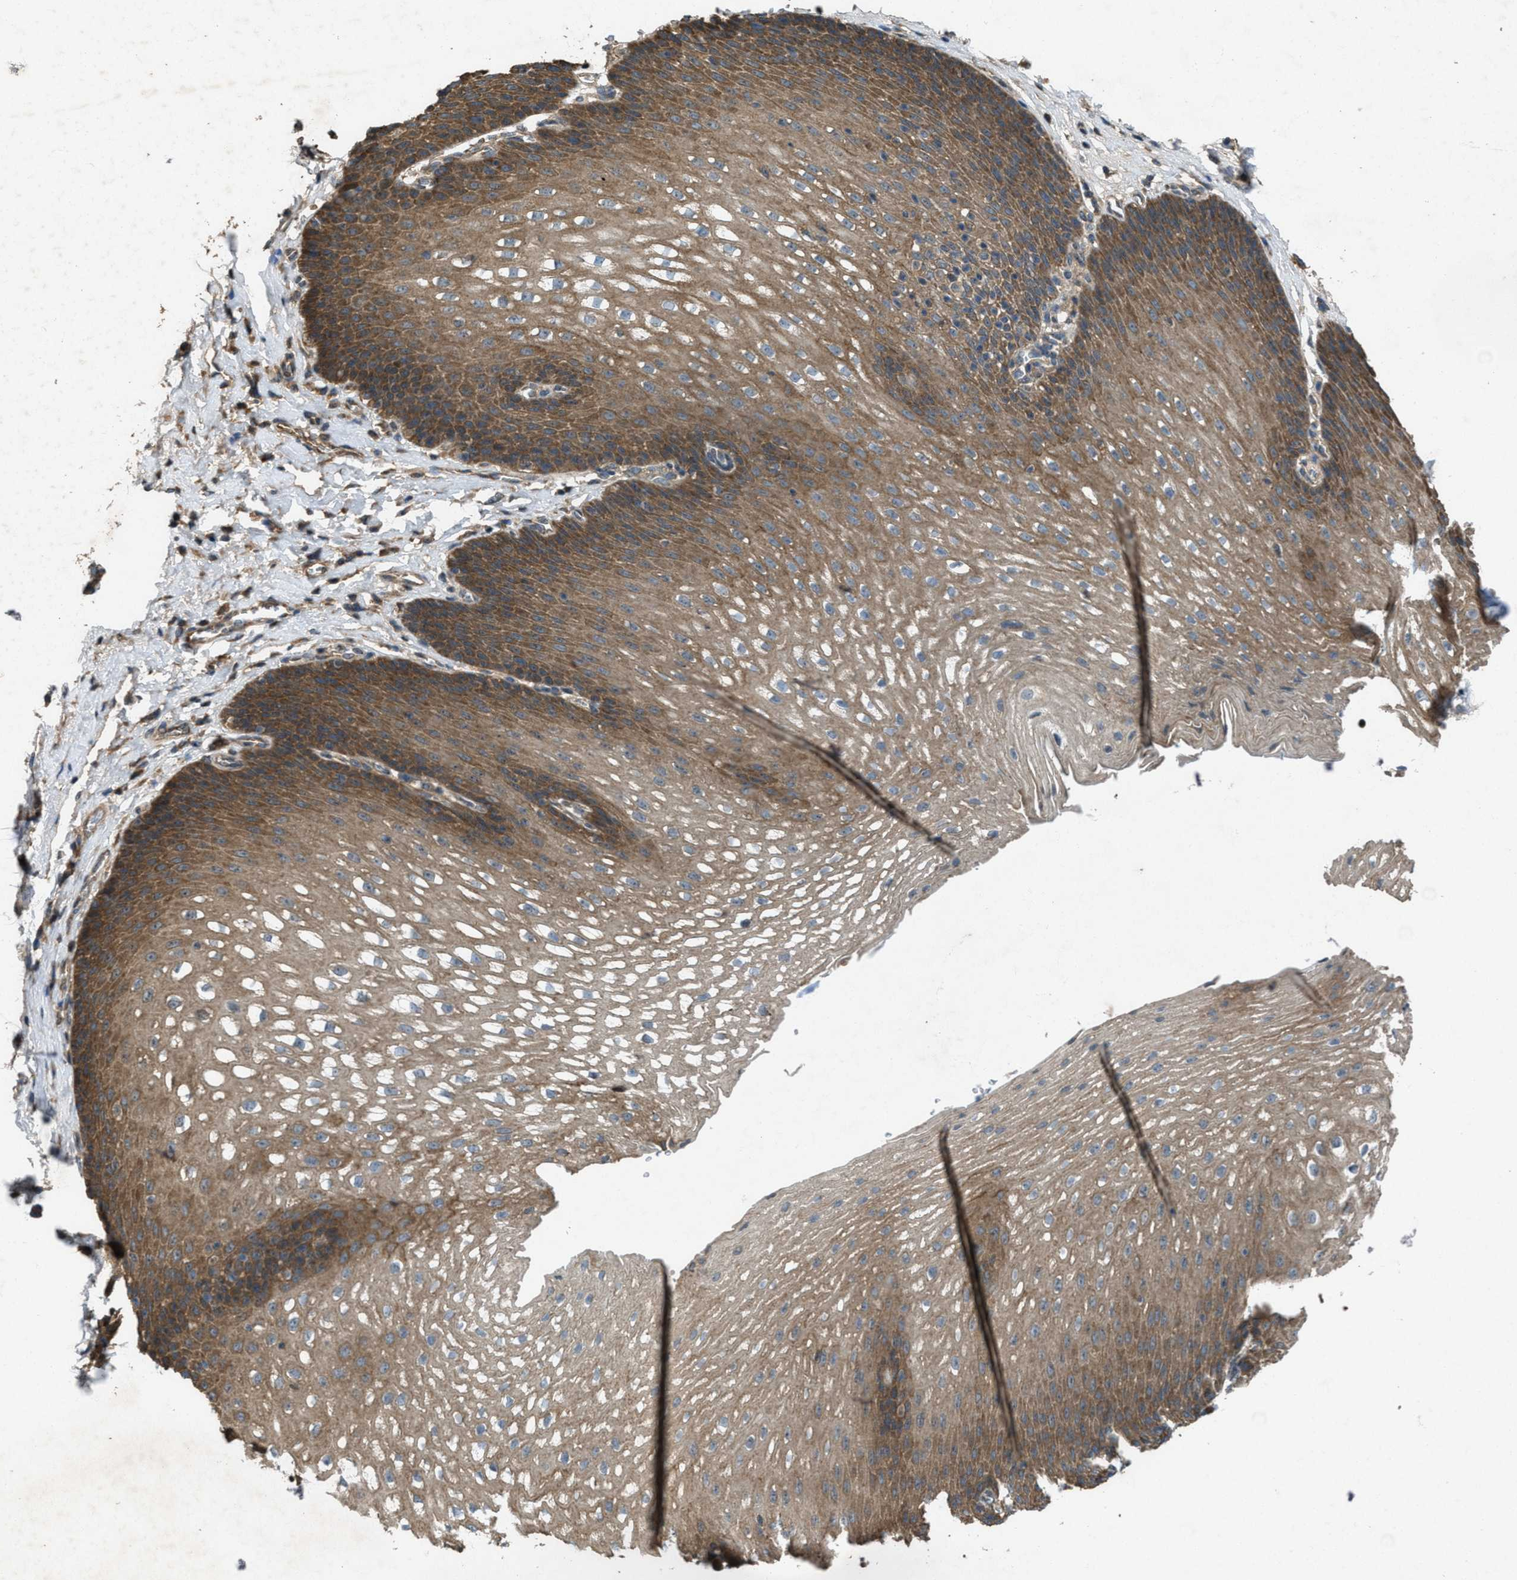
{"staining": {"intensity": "moderate", "quantity": ">75%", "location": "cytoplasmic/membranous"}, "tissue": "esophagus", "cell_type": "Squamous epithelial cells", "image_type": "normal", "snomed": [{"axis": "morphology", "description": "Normal tissue, NOS"}, {"axis": "topography", "description": "Esophagus"}], "caption": "Approximately >75% of squamous epithelial cells in benign human esophagus display moderate cytoplasmic/membranous protein staining as visualized by brown immunohistochemical staining.", "gene": "PDP2", "patient": {"sex": "male", "age": 48}}